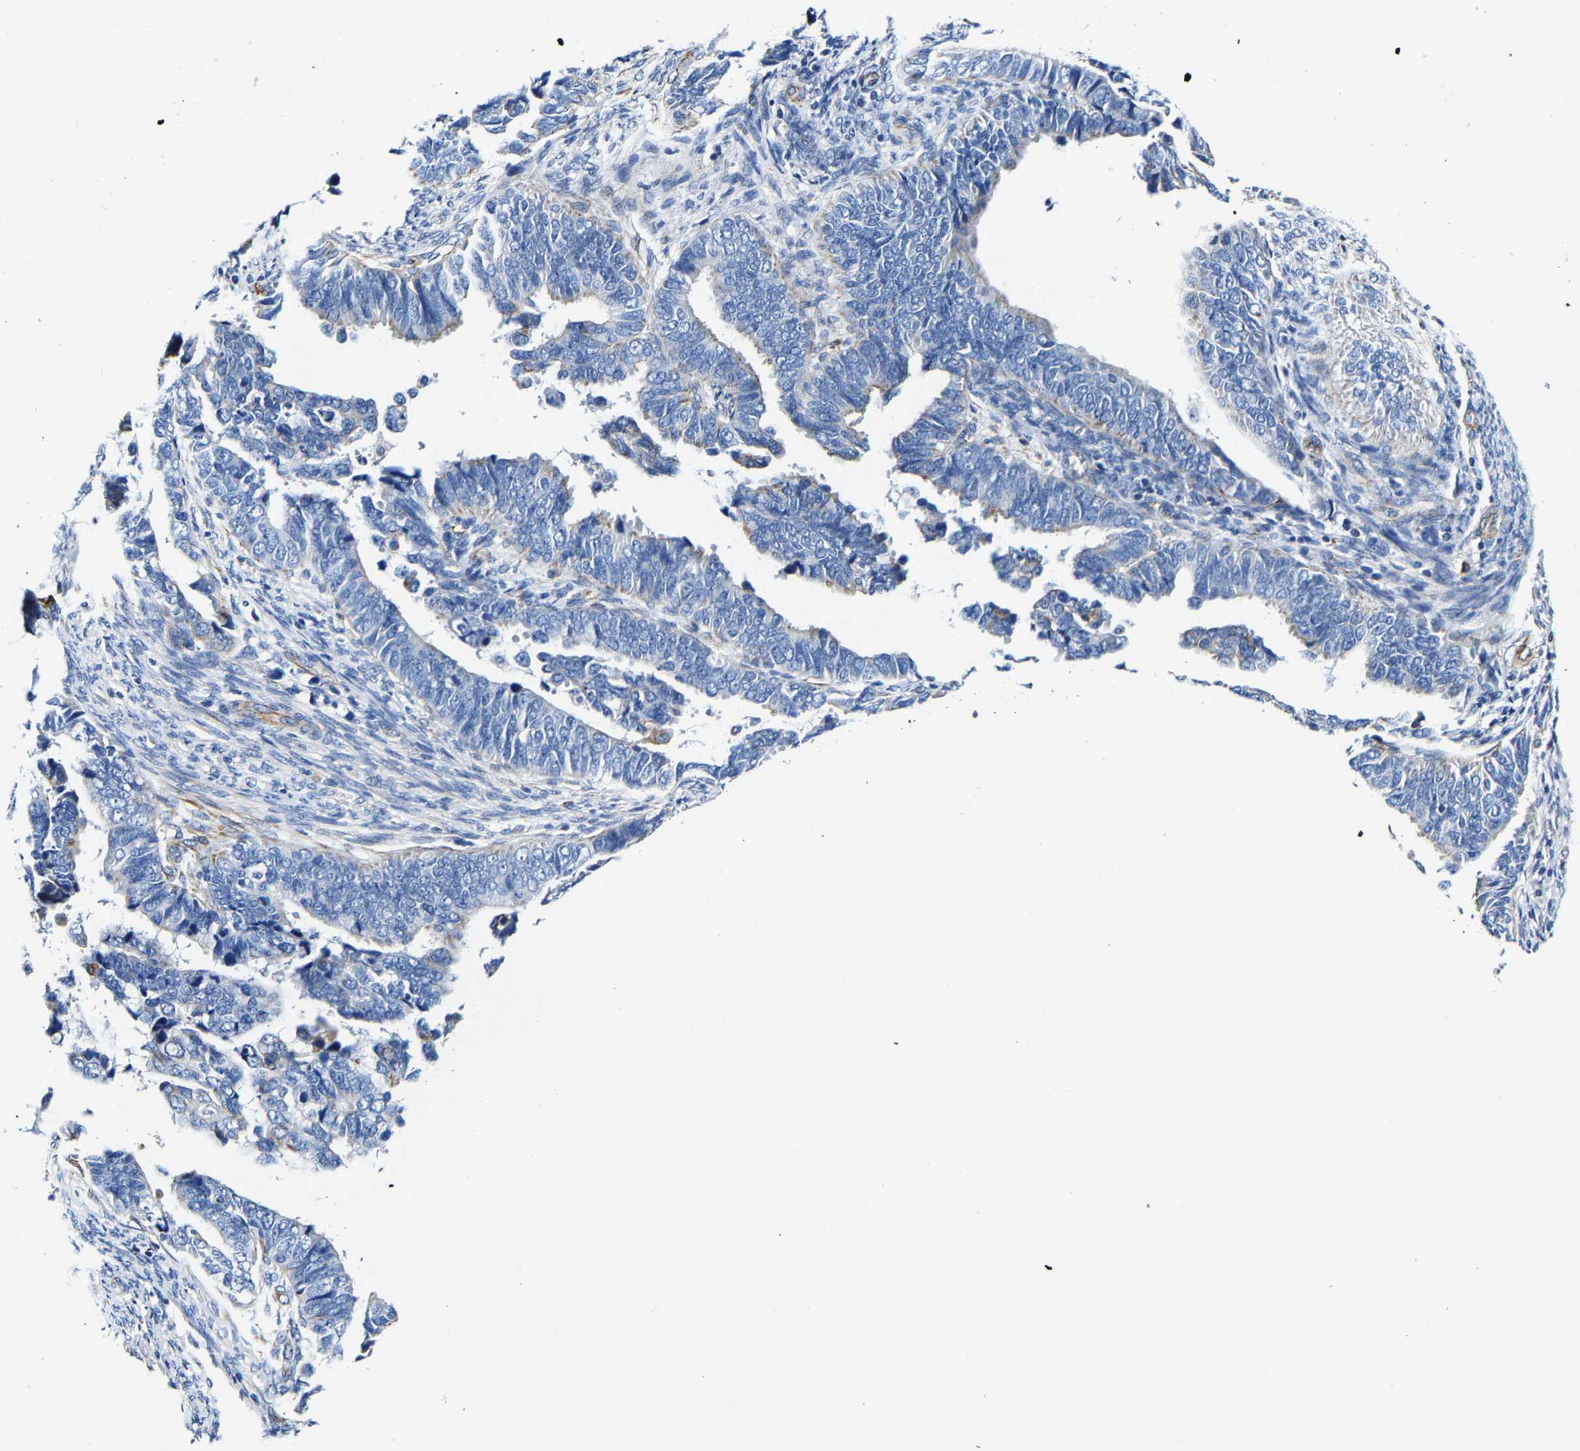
{"staining": {"intensity": "negative", "quantity": "none", "location": "none"}, "tissue": "endometrial cancer", "cell_type": "Tumor cells", "image_type": "cancer", "snomed": [{"axis": "morphology", "description": "Adenocarcinoma, NOS"}, {"axis": "topography", "description": "Endometrium"}], "caption": "This is an immunohistochemistry (IHC) photomicrograph of human endometrial adenocarcinoma. There is no expression in tumor cells.", "gene": "MMEL1", "patient": {"sex": "female", "age": 75}}